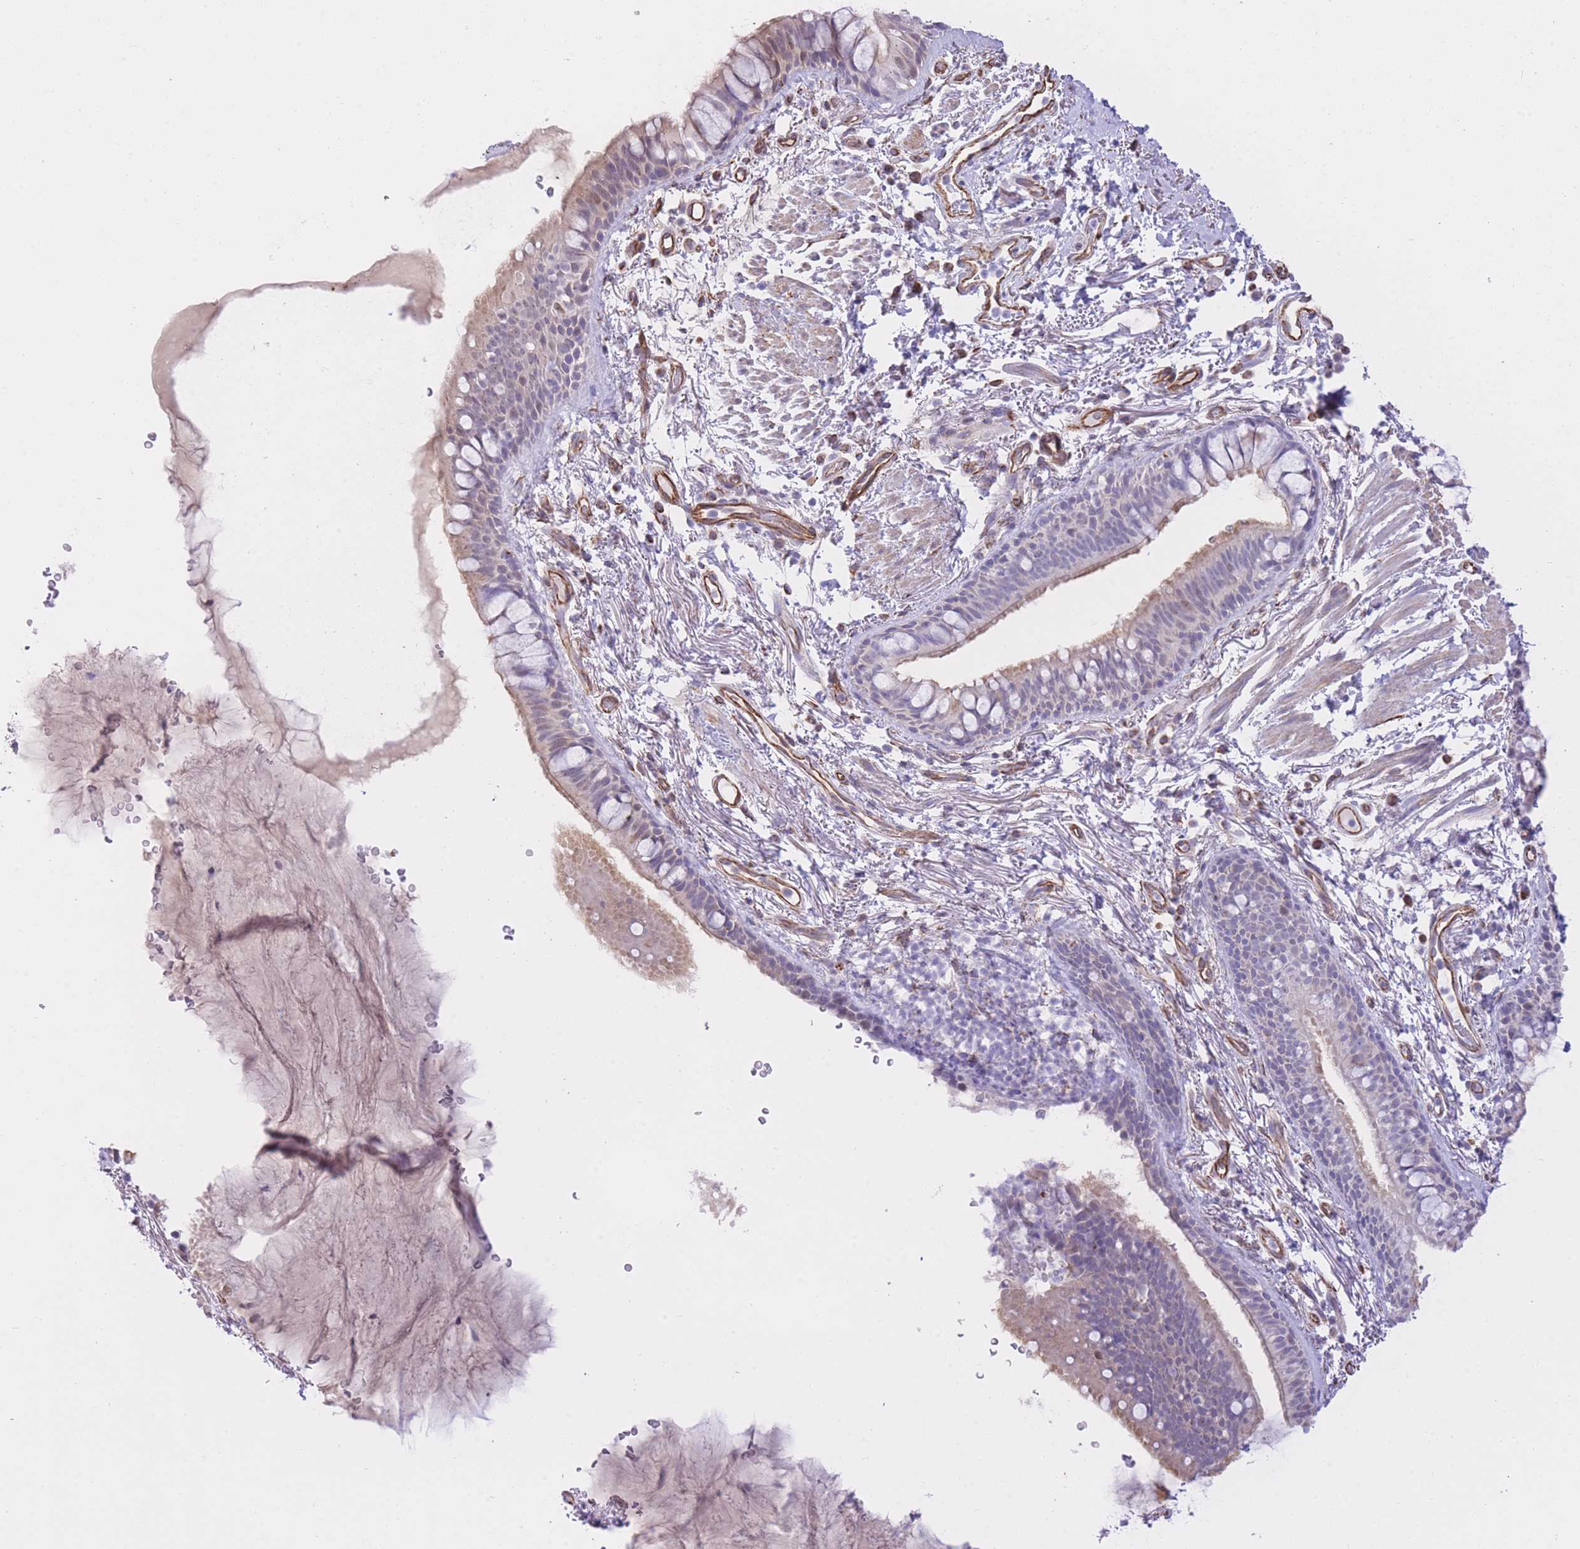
{"staining": {"intensity": "moderate", "quantity": "25%-75%", "location": "cytoplasmic/membranous"}, "tissue": "bronchus", "cell_type": "Respiratory epithelial cells", "image_type": "normal", "snomed": [{"axis": "morphology", "description": "Normal tissue, NOS"}, {"axis": "topography", "description": "Bronchus"}], "caption": "Immunohistochemical staining of benign bronchus reveals 25%-75% levels of moderate cytoplasmic/membranous protein expression in about 25%-75% of respiratory epithelial cells.", "gene": "PSG11", "patient": {"sex": "male", "age": 70}}